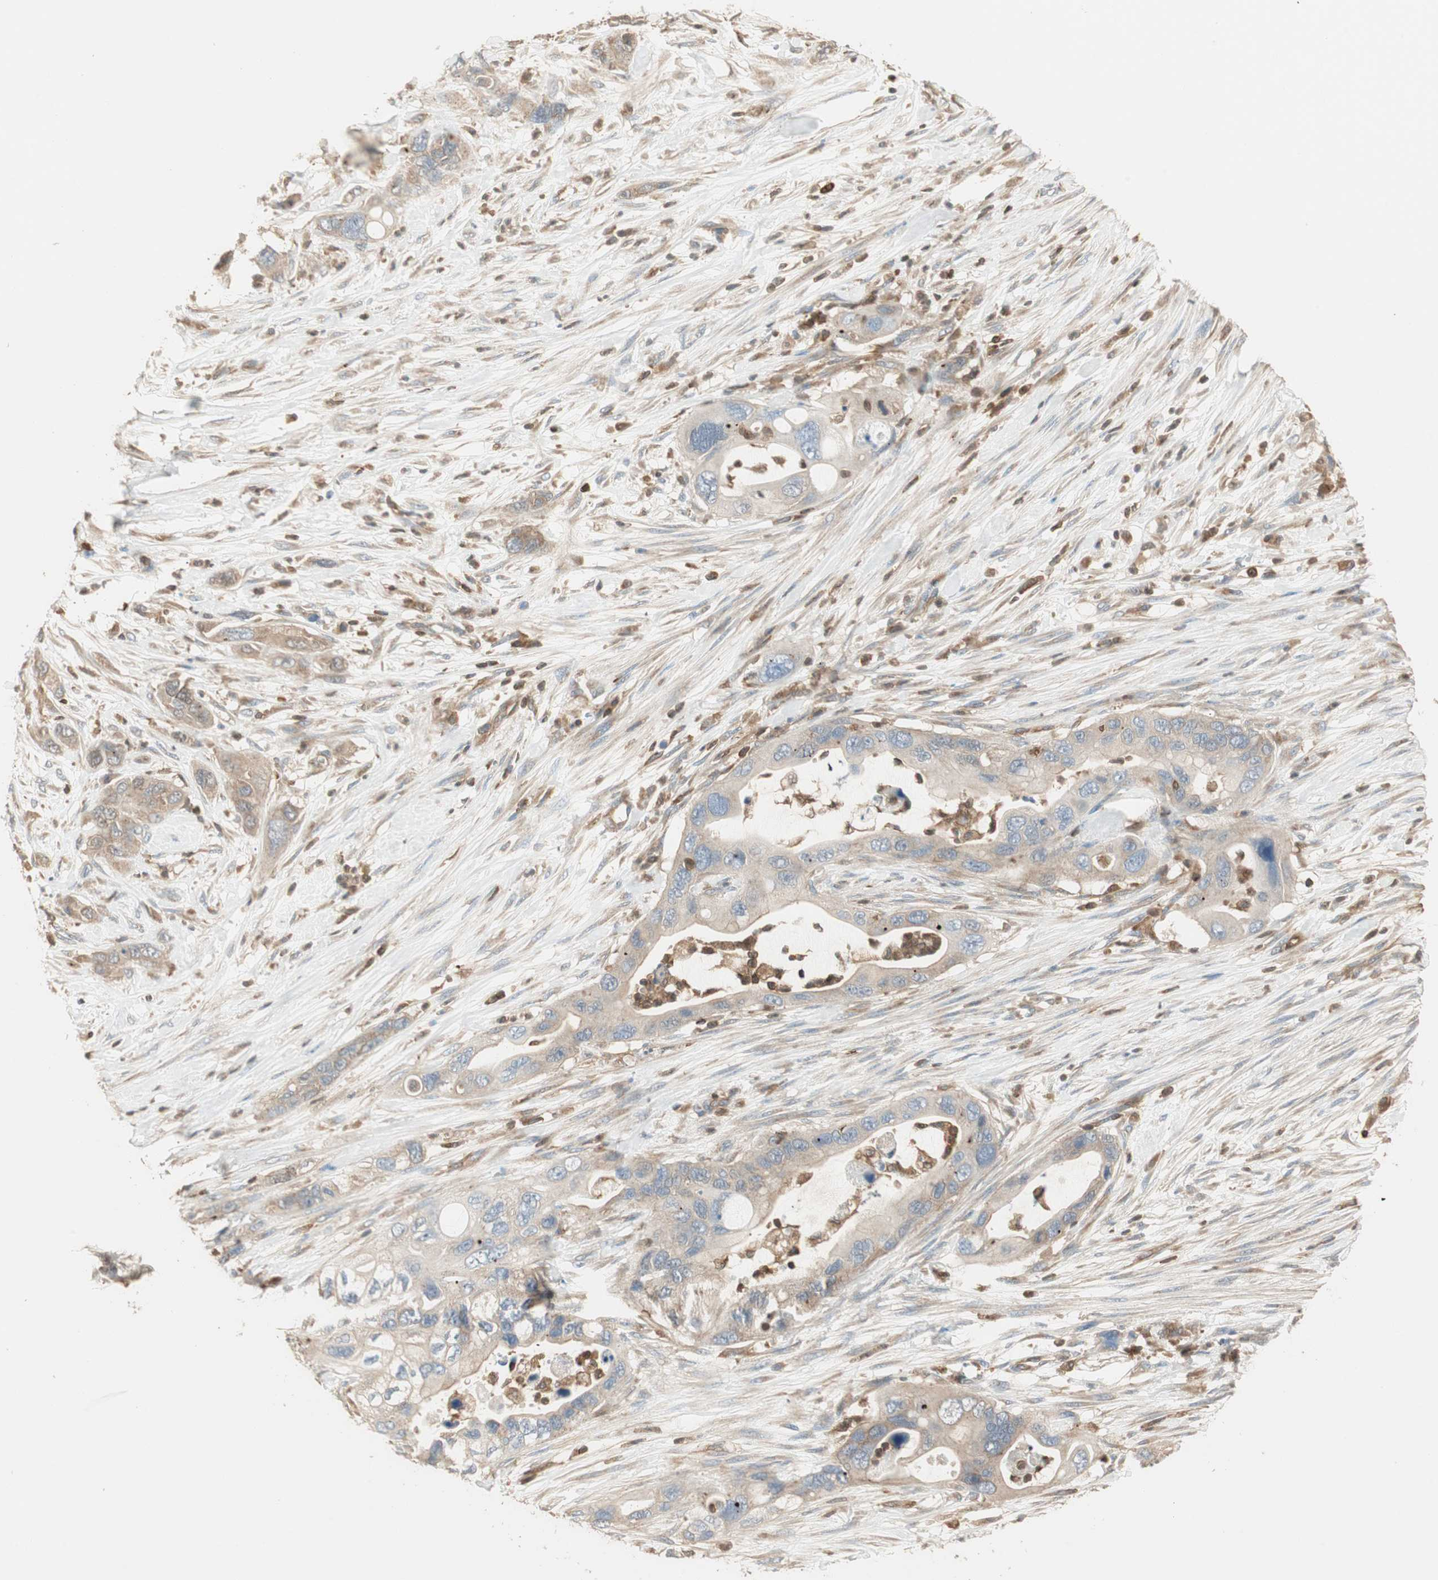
{"staining": {"intensity": "weak", "quantity": ">75%", "location": "cytoplasmic/membranous"}, "tissue": "pancreatic cancer", "cell_type": "Tumor cells", "image_type": "cancer", "snomed": [{"axis": "morphology", "description": "Adenocarcinoma, NOS"}, {"axis": "topography", "description": "Pancreas"}], "caption": "Immunohistochemical staining of human pancreatic cancer (adenocarcinoma) displays low levels of weak cytoplasmic/membranous staining in approximately >75% of tumor cells. The staining is performed using DAB brown chromogen to label protein expression. The nuclei are counter-stained blue using hematoxylin.", "gene": "CRLF3", "patient": {"sex": "female", "age": 71}}